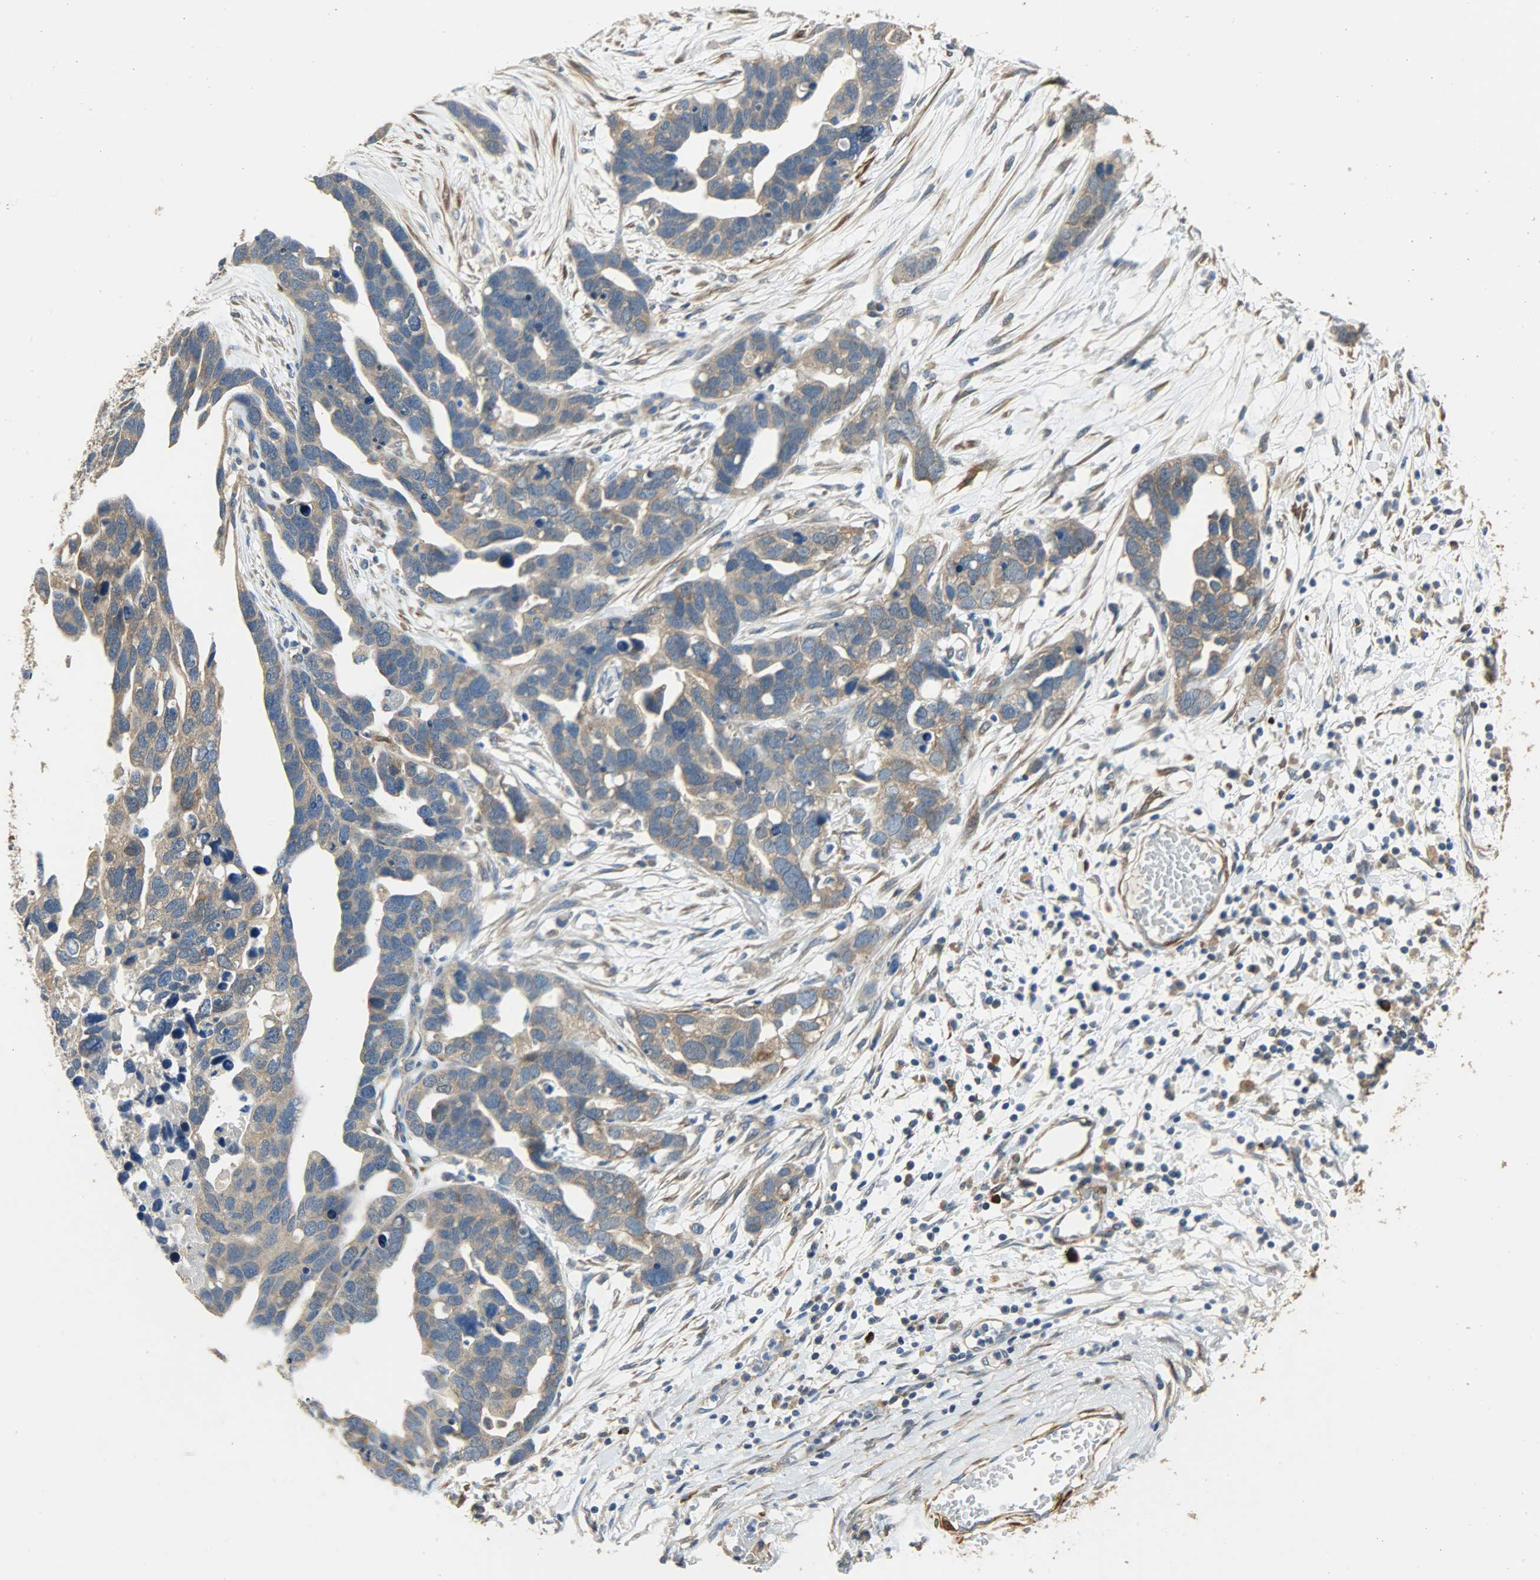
{"staining": {"intensity": "moderate", "quantity": ">75%", "location": "cytoplasmic/membranous"}, "tissue": "ovarian cancer", "cell_type": "Tumor cells", "image_type": "cancer", "snomed": [{"axis": "morphology", "description": "Cystadenocarcinoma, serous, NOS"}, {"axis": "topography", "description": "Ovary"}], "caption": "Moderate cytoplasmic/membranous positivity is identified in approximately >75% of tumor cells in ovarian cancer (serous cystadenocarcinoma).", "gene": "C1orf198", "patient": {"sex": "female", "age": 54}}